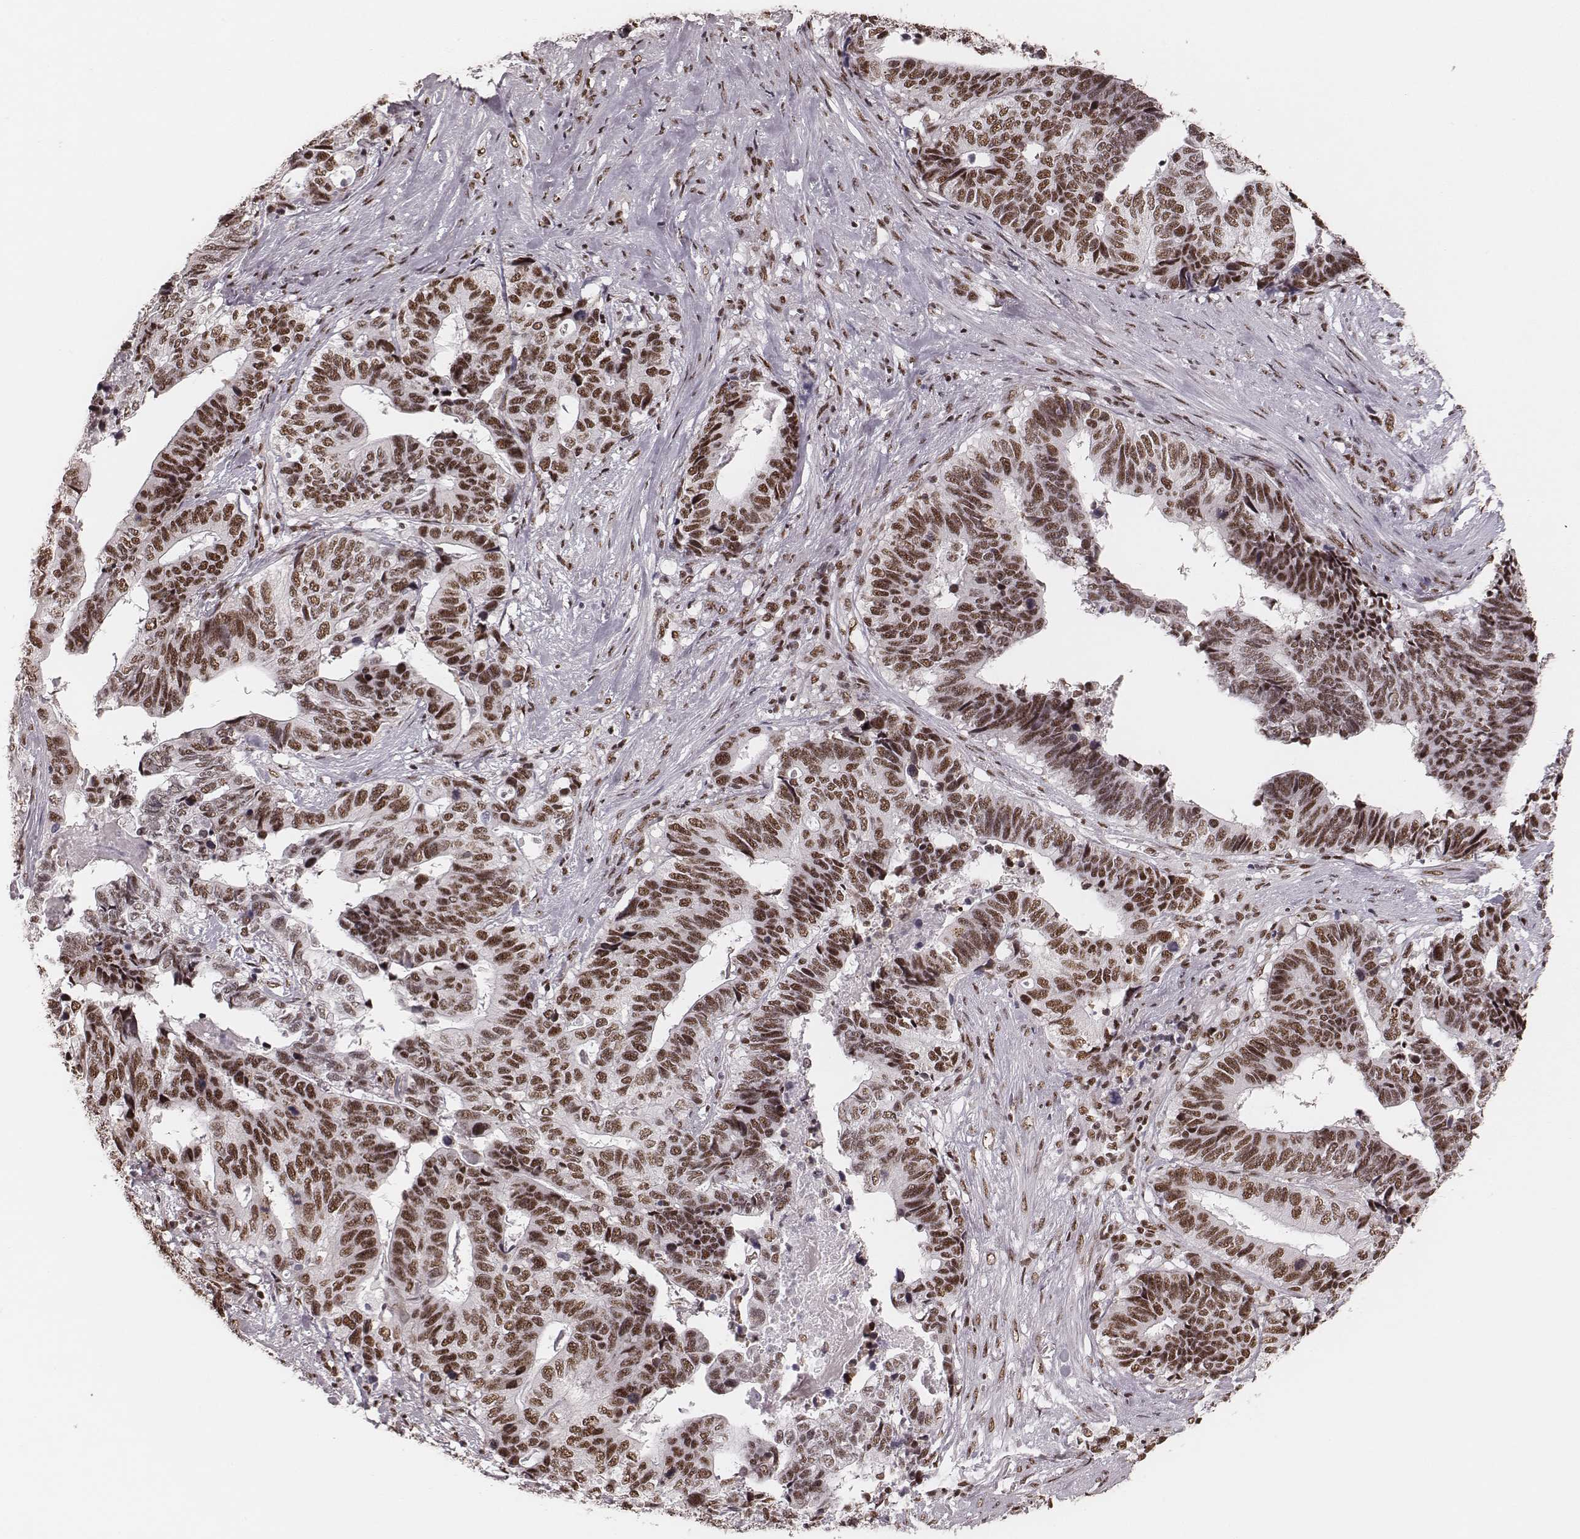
{"staining": {"intensity": "moderate", "quantity": ">75%", "location": "nuclear"}, "tissue": "stomach cancer", "cell_type": "Tumor cells", "image_type": "cancer", "snomed": [{"axis": "morphology", "description": "Adenocarcinoma, NOS"}, {"axis": "topography", "description": "Stomach, upper"}], "caption": "Protein staining by immunohistochemistry (IHC) exhibits moderate nuclear staining in about >75% of tumor cells in stomach adenocarcinoma. (DAB IHC with brightfield microscopy, high magnification).", "gene": "LUC7L", "patient": {"sex": "female", "age": 67}}